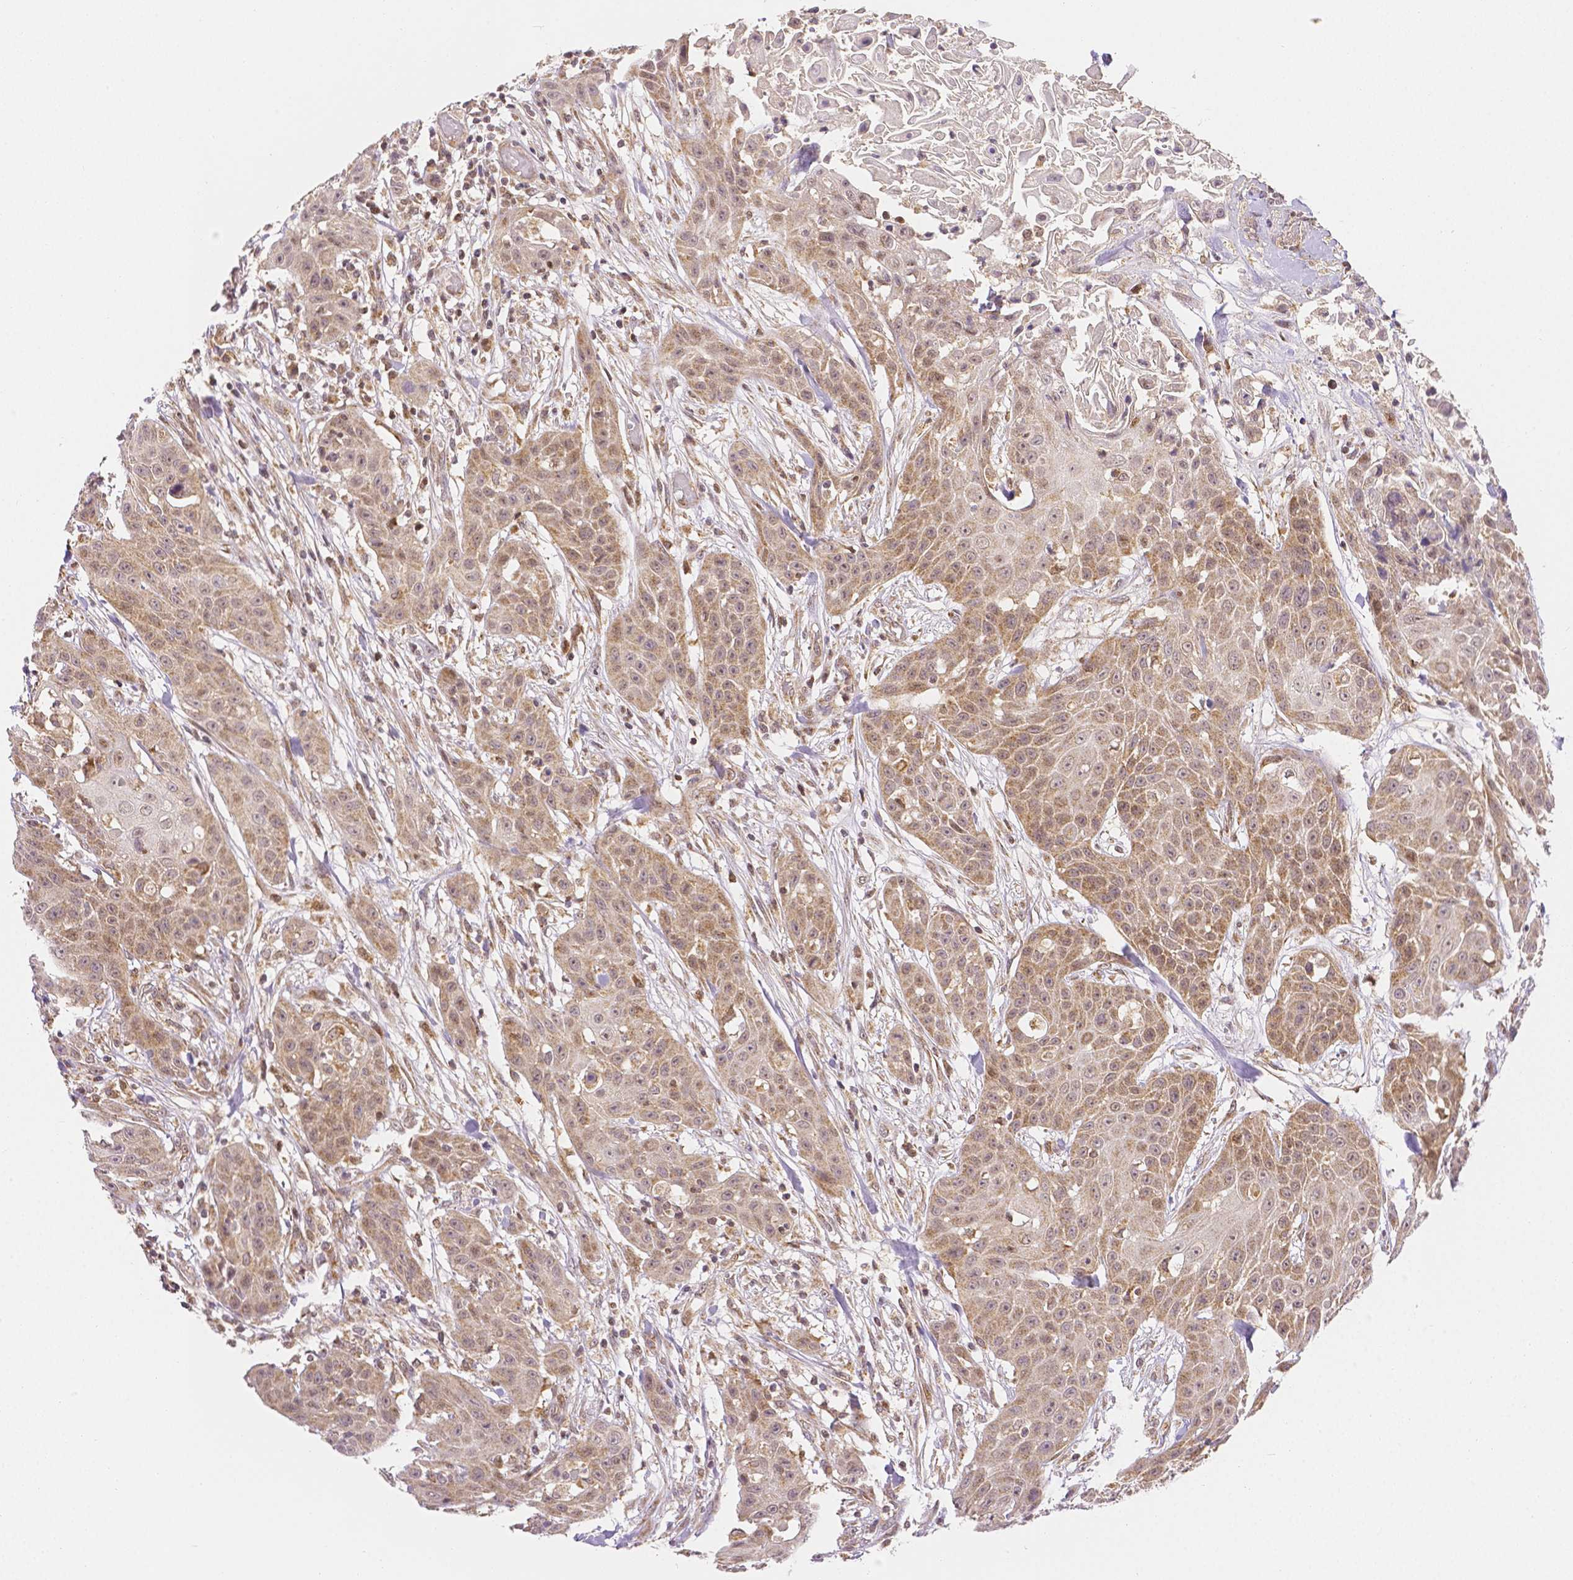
{"staining": {"intensity": "weak", "quantity": "25%-75%", "location": "cytoplasmic/membranous,nuclear"}, "tissue": "head and neck cancer", "cell_type": "Tumor cells", "image_type": "cancer", "snomed": [{"axis": "morphology", "description": "Squamous cell carcinoma, NOS"}, {"axis": "topography", "description": "Oral tissue"}, {"axis": "topography", "description": "Head-Neck"}], "caption": "Weak cytoplasmic/membranous and nuclear positivity is seen in approximately 25%-75% of tumor cells in head and neck cancer.", "gene": "RHOT1", "patient": {"sex": "female", "age": 55}}